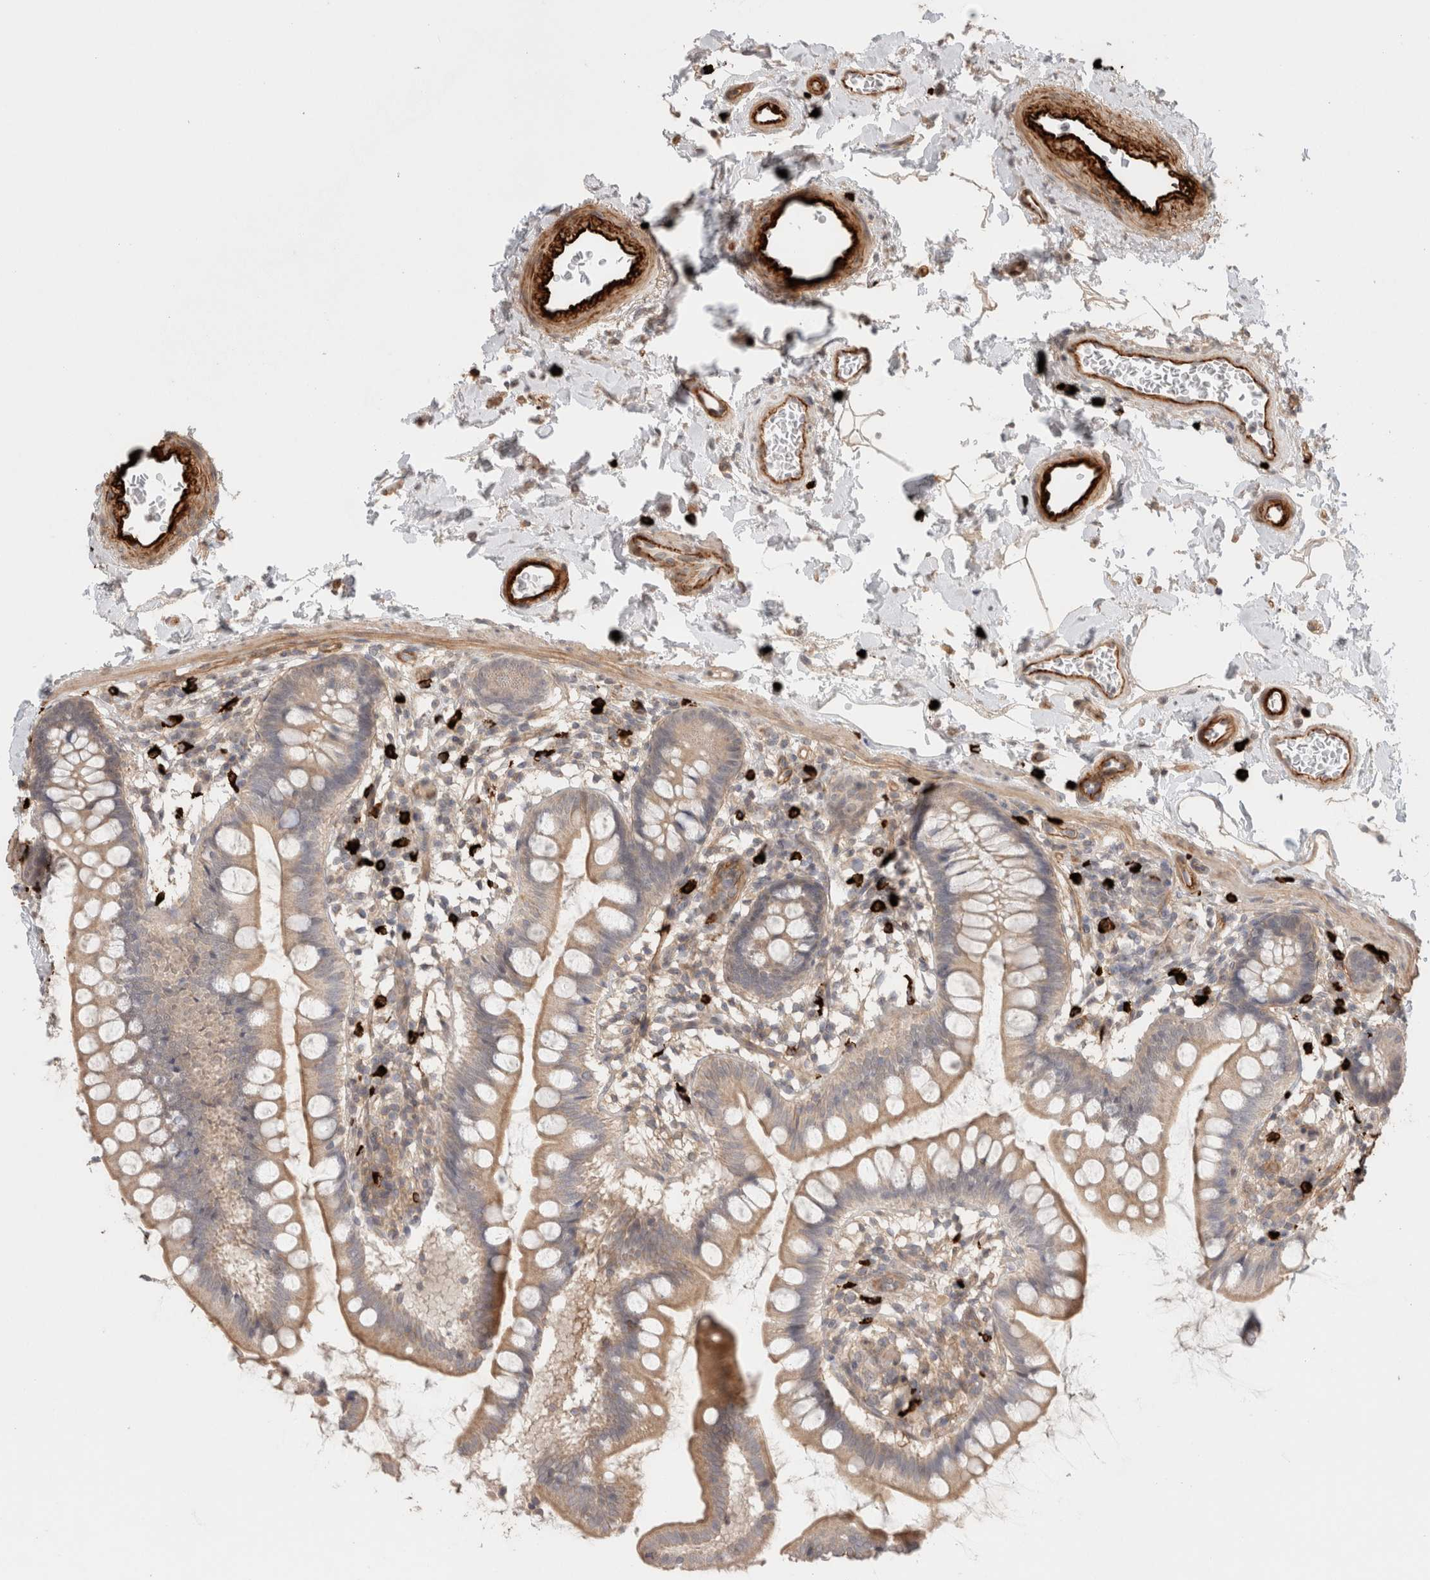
{"staining": {"intensity": "weak", "quantity": ">75%", "location": "cytoplasmic/membranous"}, "tissue": "small intestine", "cell_type": "Glandular cells", "image_type": "normal", "snomed": [{"axis": "morphology", "description": "Normal tissue, NOS"}, {"axis": "topography", "description": "Small intestine"}], "caption": "The image shows staining of unremarkable small intestine, revealing weak cytoplasmic/membranous protein staining (brown color) within glandular cells.", "gene": "HSPG2", "patient": {"sex": "female", "age": 84}}